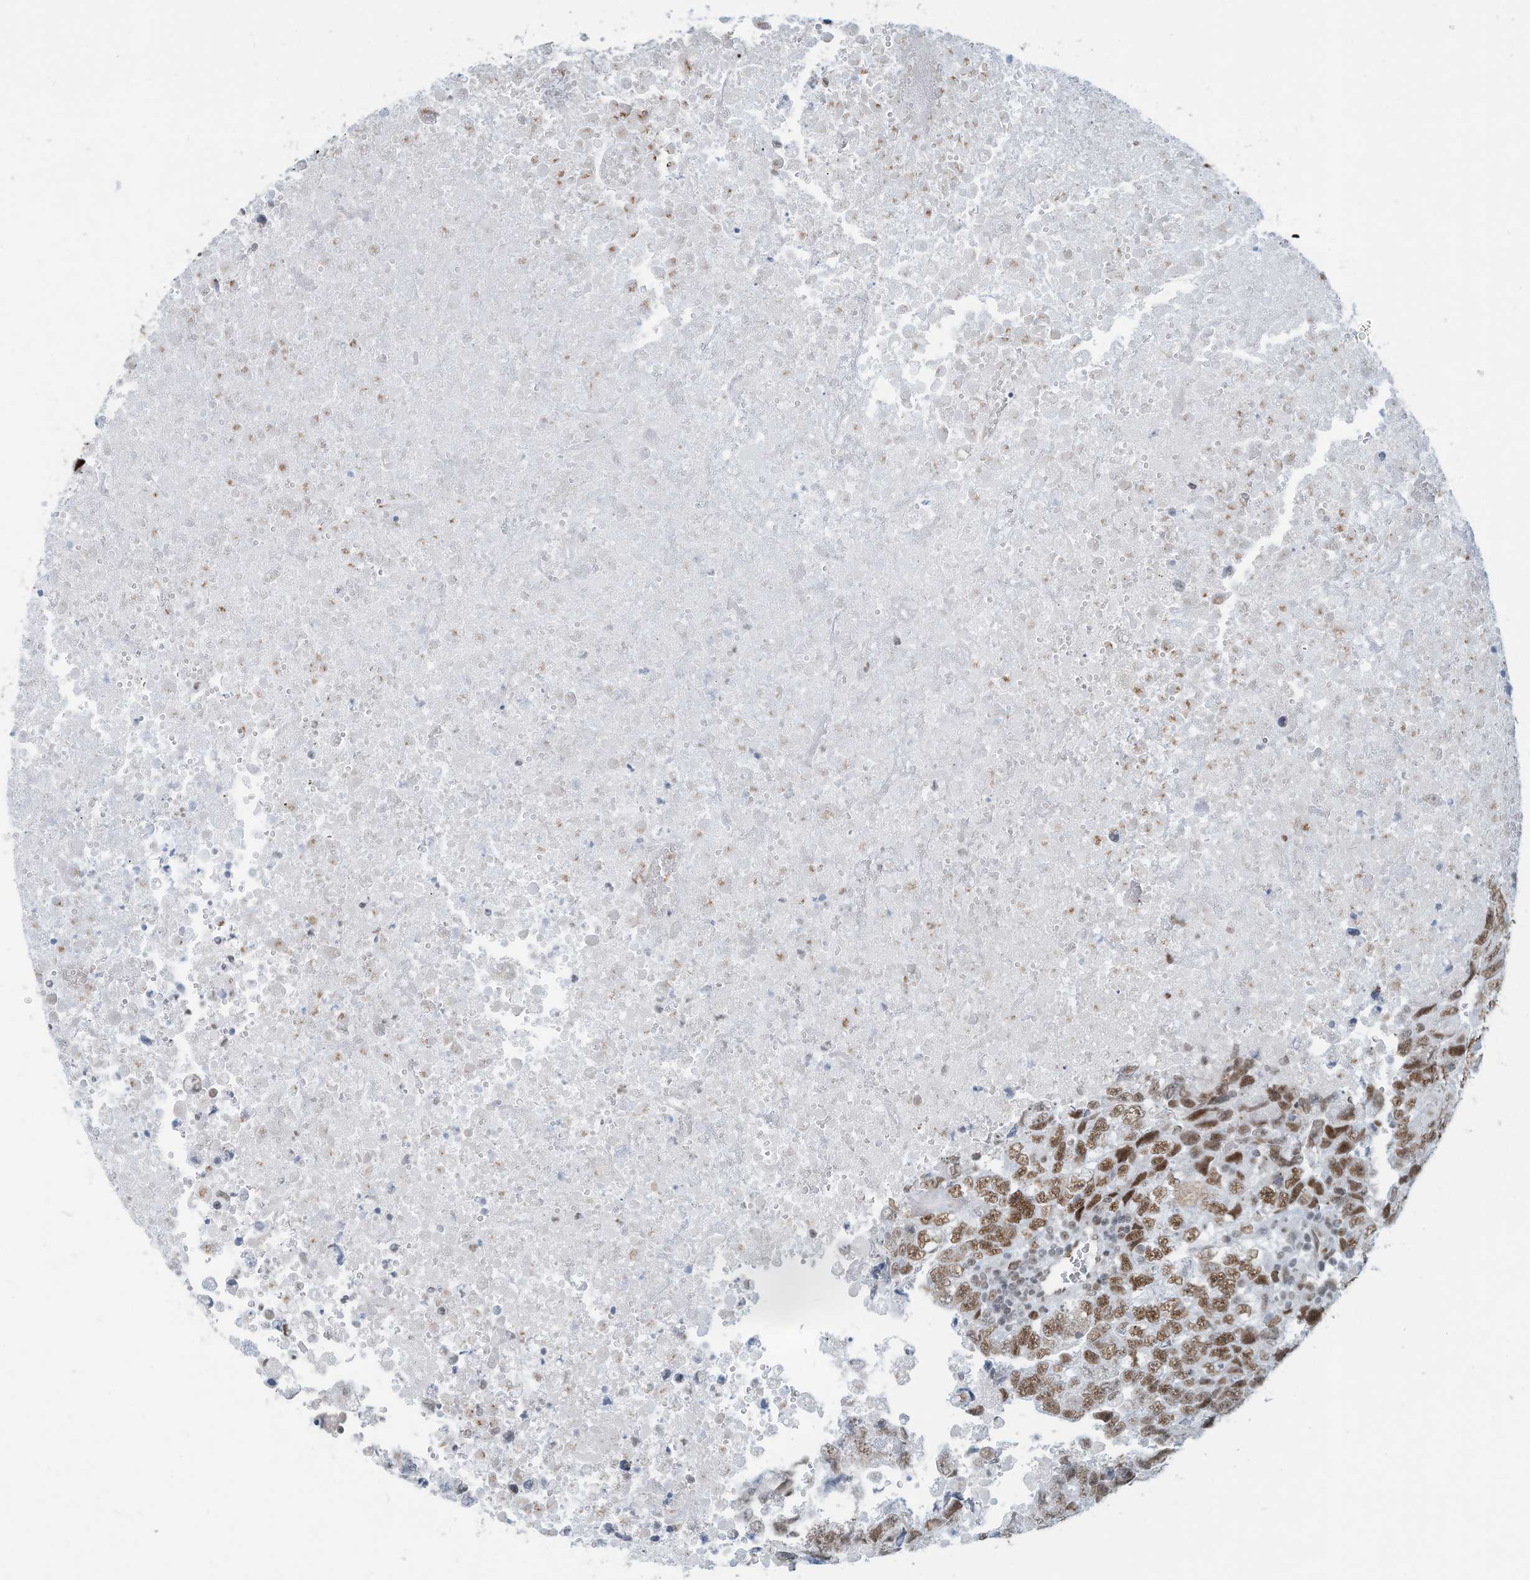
{"staining": {"intensity": "moderate", "quantity": ">75%", "location": "nuclear"}, "tissue": "testis cancer", "cell_type": "Tumor cells", "image_type": "cancer", "snomed": [{"axis": "morphology", "description": "Carcinoma, Embryonal, NOS"}, {"axis": "topography", "description": "Testis"}], "caption": "Immunohistochemistry (IHC) photomicrograph of human testis embryonal carcinoma stained for a protein (brown), which shows medium levels of moderate nuclear positivity in about >75% of tumor cells.", "gene": "SARNP", "patient": {"sex": "male", "age": 37}}